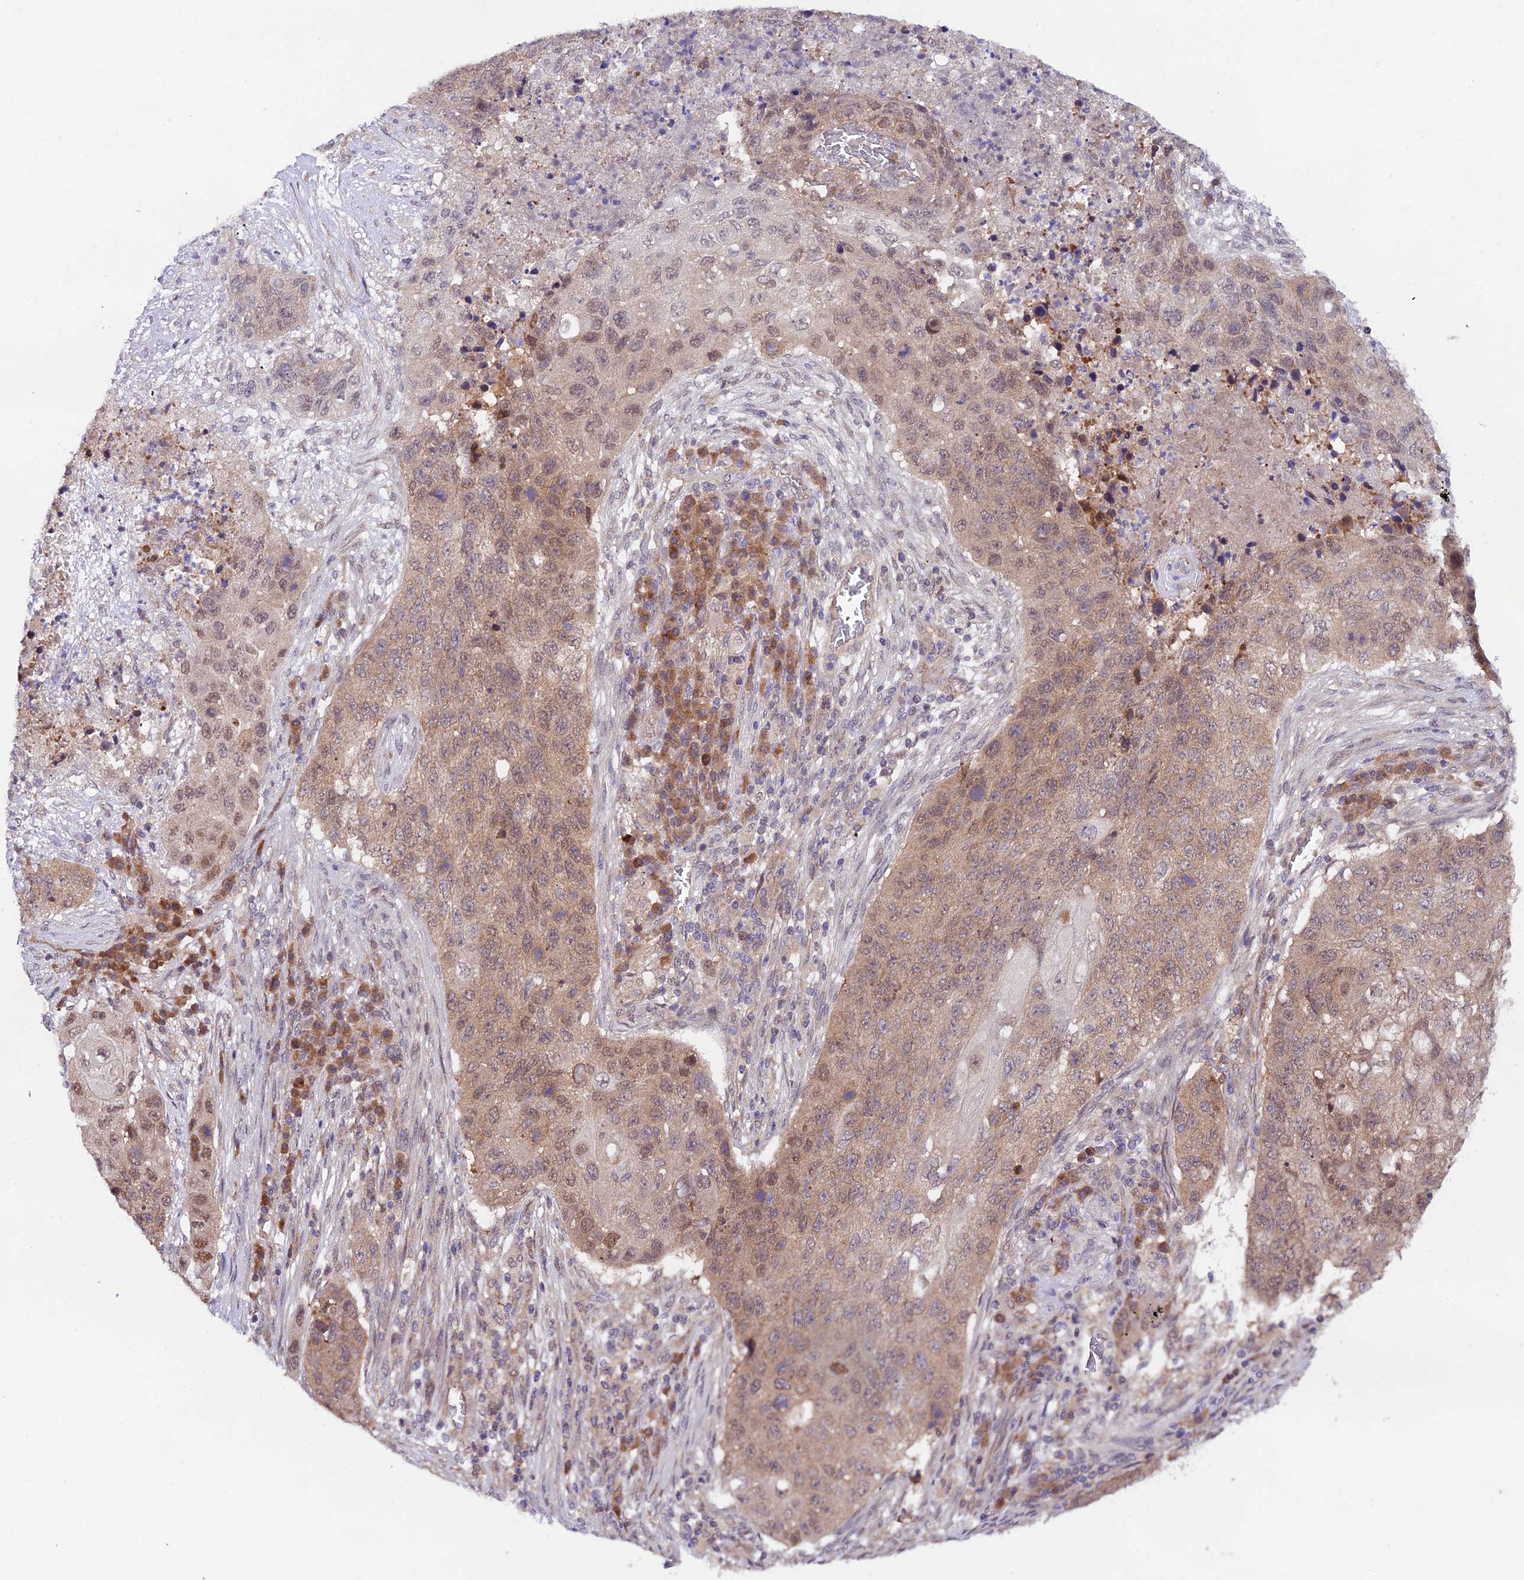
{"staining": {"intensity": "weak", "quantity": ">75%", "location": "cytoplasmic/membranous"}, "tissue": "lung cancer", "cell_type": "Tumor cells", "image_type": "cancer", "snomed": [{"axis": "morphology", "description": "Squamous cell carcinoma, NOS"}, {"axis": "topography", "description": "Lung"}], "caption": "A low amount of weak cytoplasmic/membranous staining is seen in approximately >75% of tumor cells in lung cancer tissue.", "gene": "TRIM40", "patient": {"sex": "female", "age": 63}}